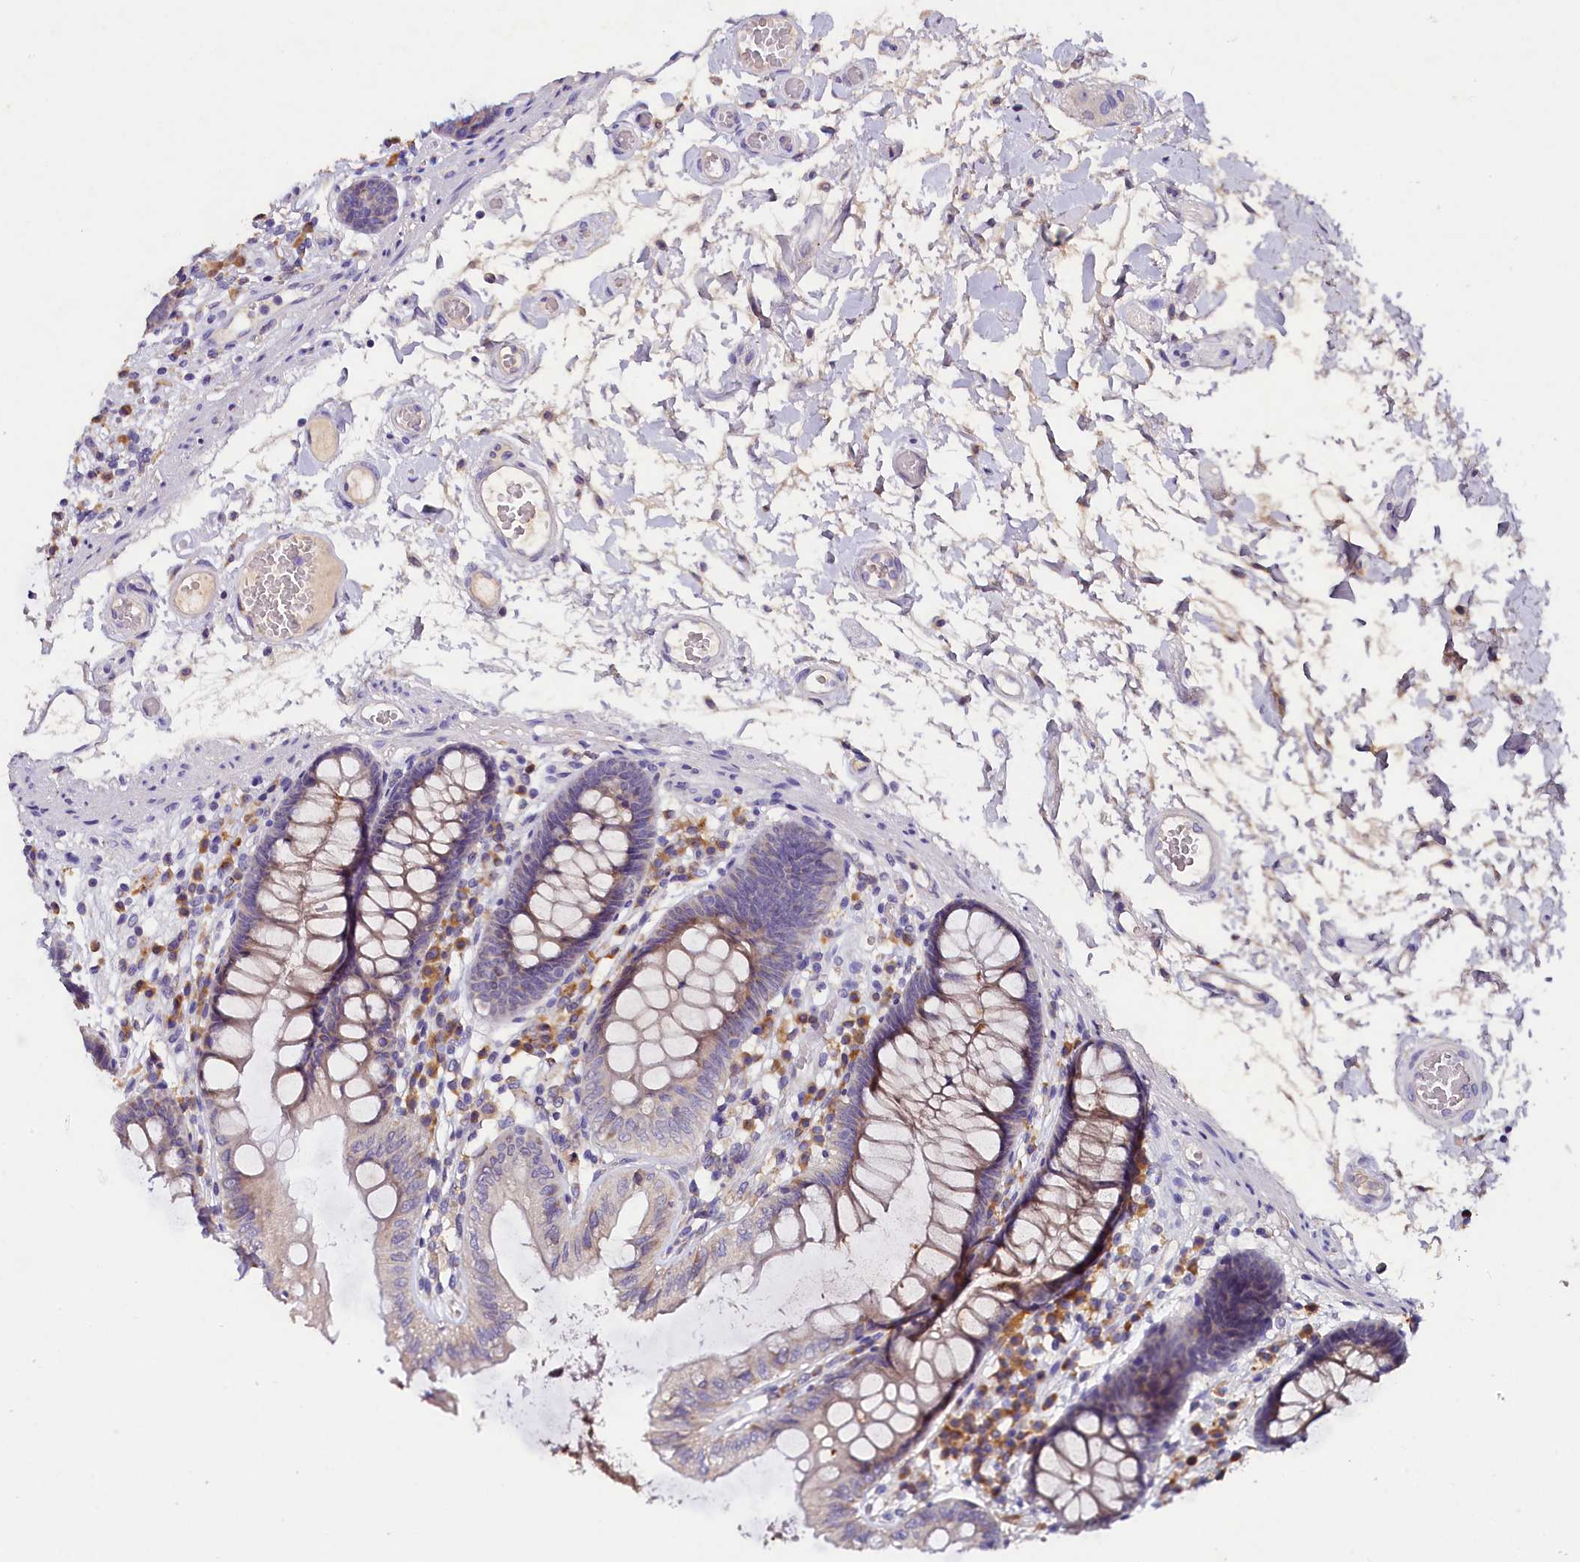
{"staining": {"intensity": "negative", "quantity": "none", "location": "none"}, "tissue": "colon", "cell_type": "Endothelial cells", "image_type": "normal", "snomed": [{"axis": "morphology", "description": "Normal tissue, NOS"}, {"axis": "topography", "description": "Colon"}], "caption": "Immunohistochemistry (IHC) of normal colon exhibits no expression in endothelial cells. (IHC, brightfield microscopy, high magnification).", "gene": "ST7L", "patient": {"sex": "male", "age": 84}}